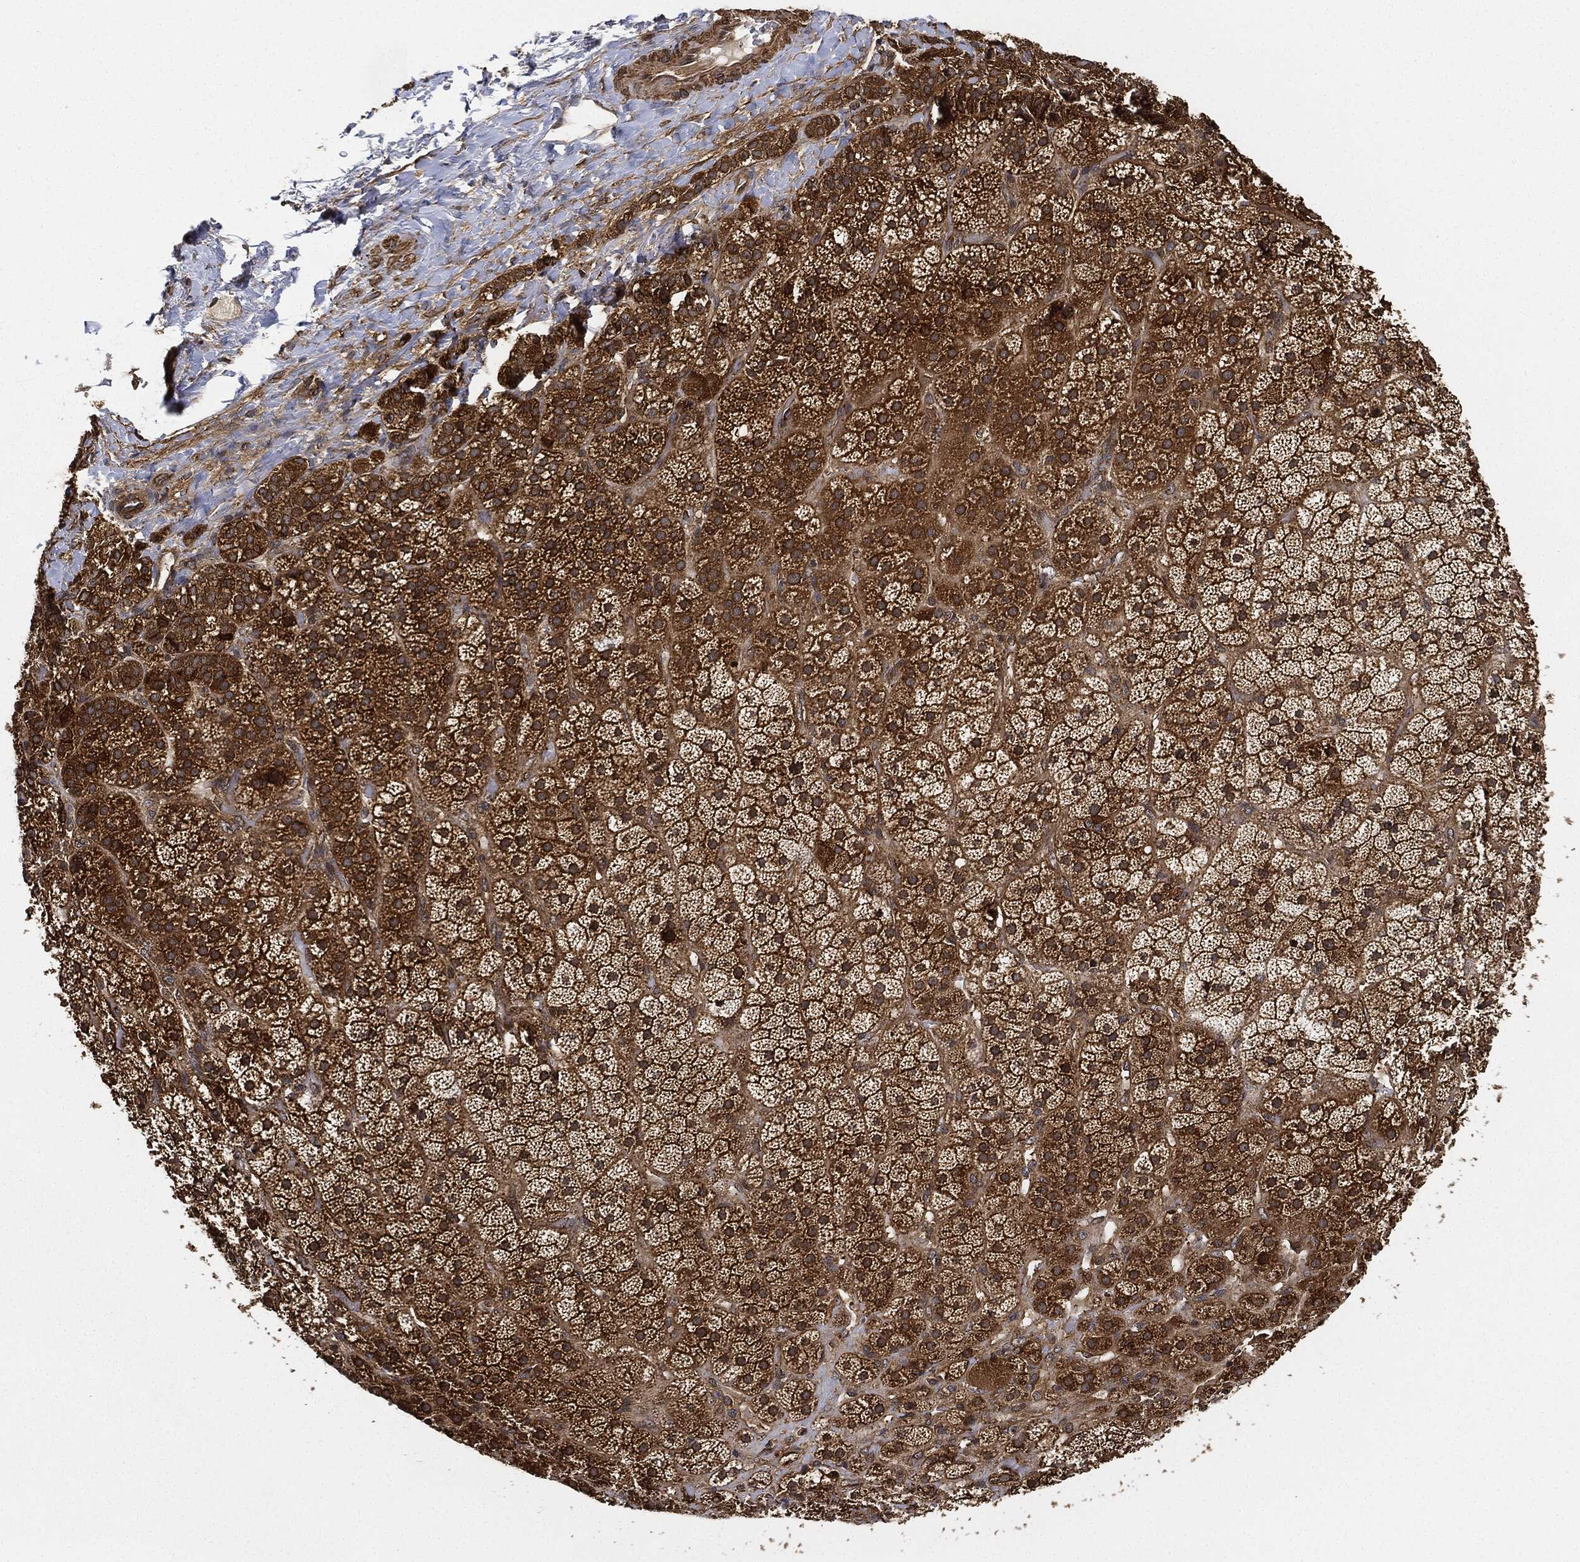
{"staining": {"intensity": "strong", "quantity": ">75%", "location": "cytoplasmic/membranous"}, "tissue": "adrenal gland", "cell_type": "Glandular cells", "image_type": "normal", "snomed": [{"axis": "morphology", "description": "Normal tissue, NOS"}, {"axis": "topography", "description": "Adrenal gland"}], "caption": "Human adrenal gland stained for a protein (brown) demonstrates strong cytoplasmic/membranous positive staining in approximately >75% of glandular cells.", "gene": "CEP290", "patient": {"sex": "male", "age": 57}}